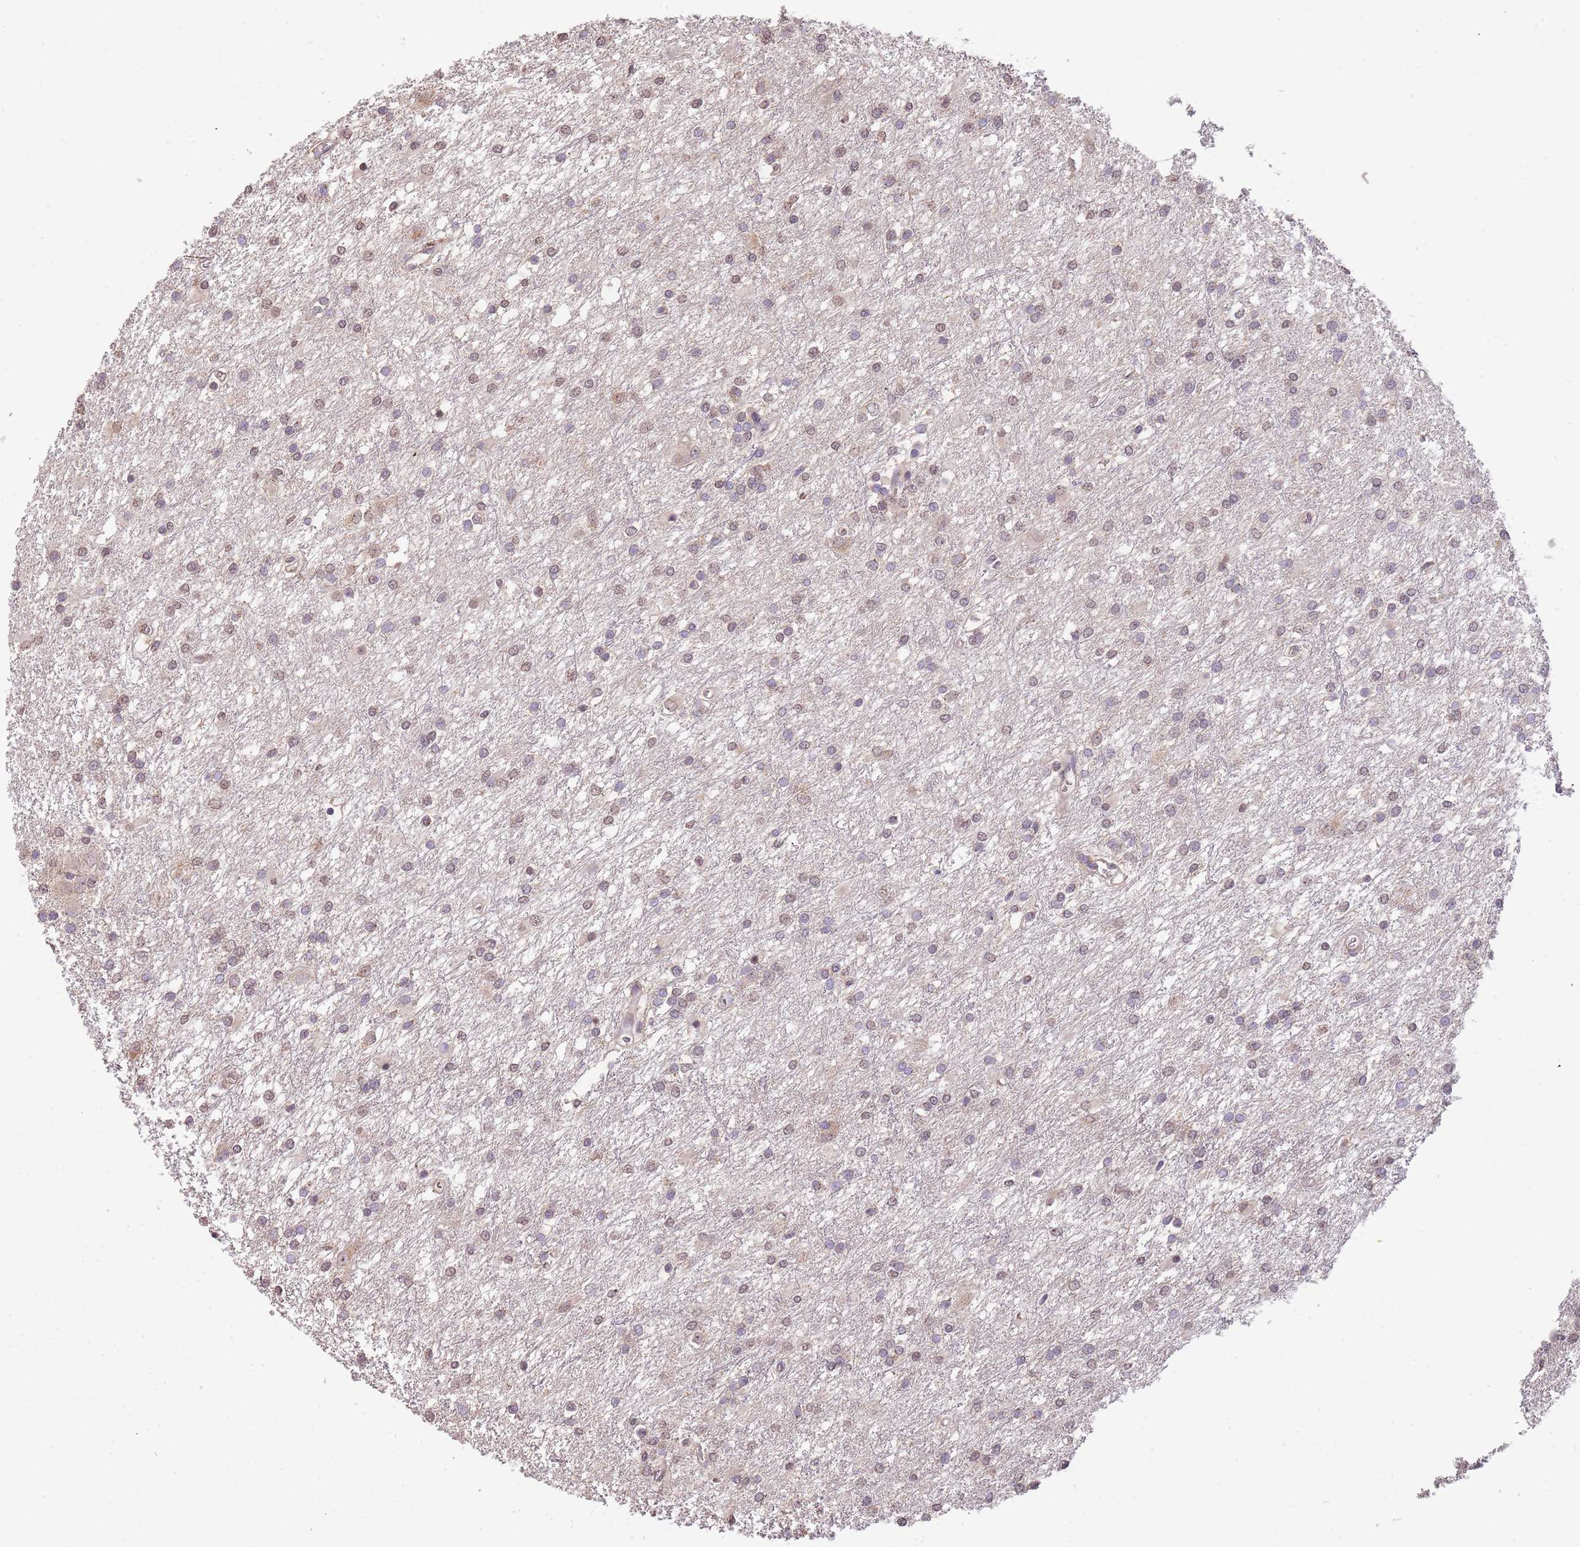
{"staining": {"intensity": "weak", "quantity": "25%-75%", "location": "nuclear"}, "tissue": "glioma", "cell_type": "Tumor cells", "image_type": "cancer", "snomed": [{"axis": "morphology", "description": "Glioma, malignant, High grade"}, {"axis": "topography", "description": "Brain"}], "caption": "A low amount of weak nuclear positivity is present in about 25%-75% of tumor cells in malignant glioma (high-grade) tissue.", "gene": "SLC16A4", "patient": {"sex": "female", "age": 50}}